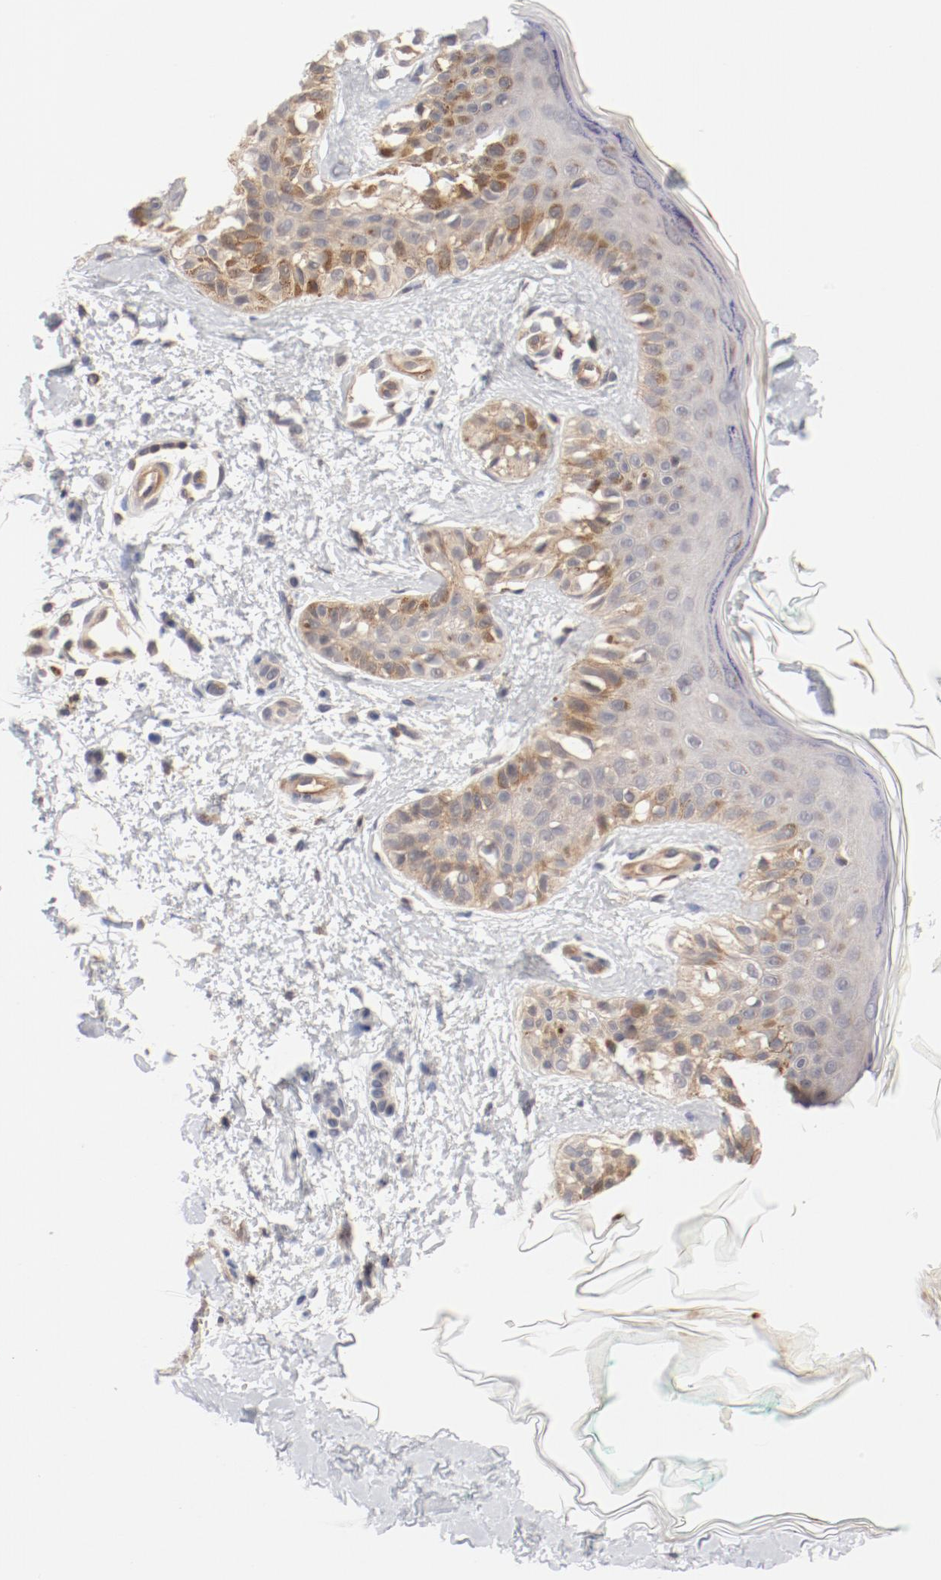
{"staining": {"intensity": "strong", "quantity": ">75%", "location": "cytoplasmic/membranous"}, "tissue": "melanoma", "cell_type": "Tumor cells", "image_type": "cancer", "snomed": [{"axis": "morphology", "description": "Normal tissue, NOS"}, {"axis": "morphology", "description": "Malignant melanoma, NOS"}, {"axis": "topography", "description": "Skin"}], "caption": "A high amount of strong cytoplasmic/membranous positivity is identified in about >75% of tumor cells in malignant melanoma tissue. The protein of interest is shown in brown color, while the nuclei are stained blue.", "gene": "ZNF267", "patient": {"sex": "male", "age": 83}}